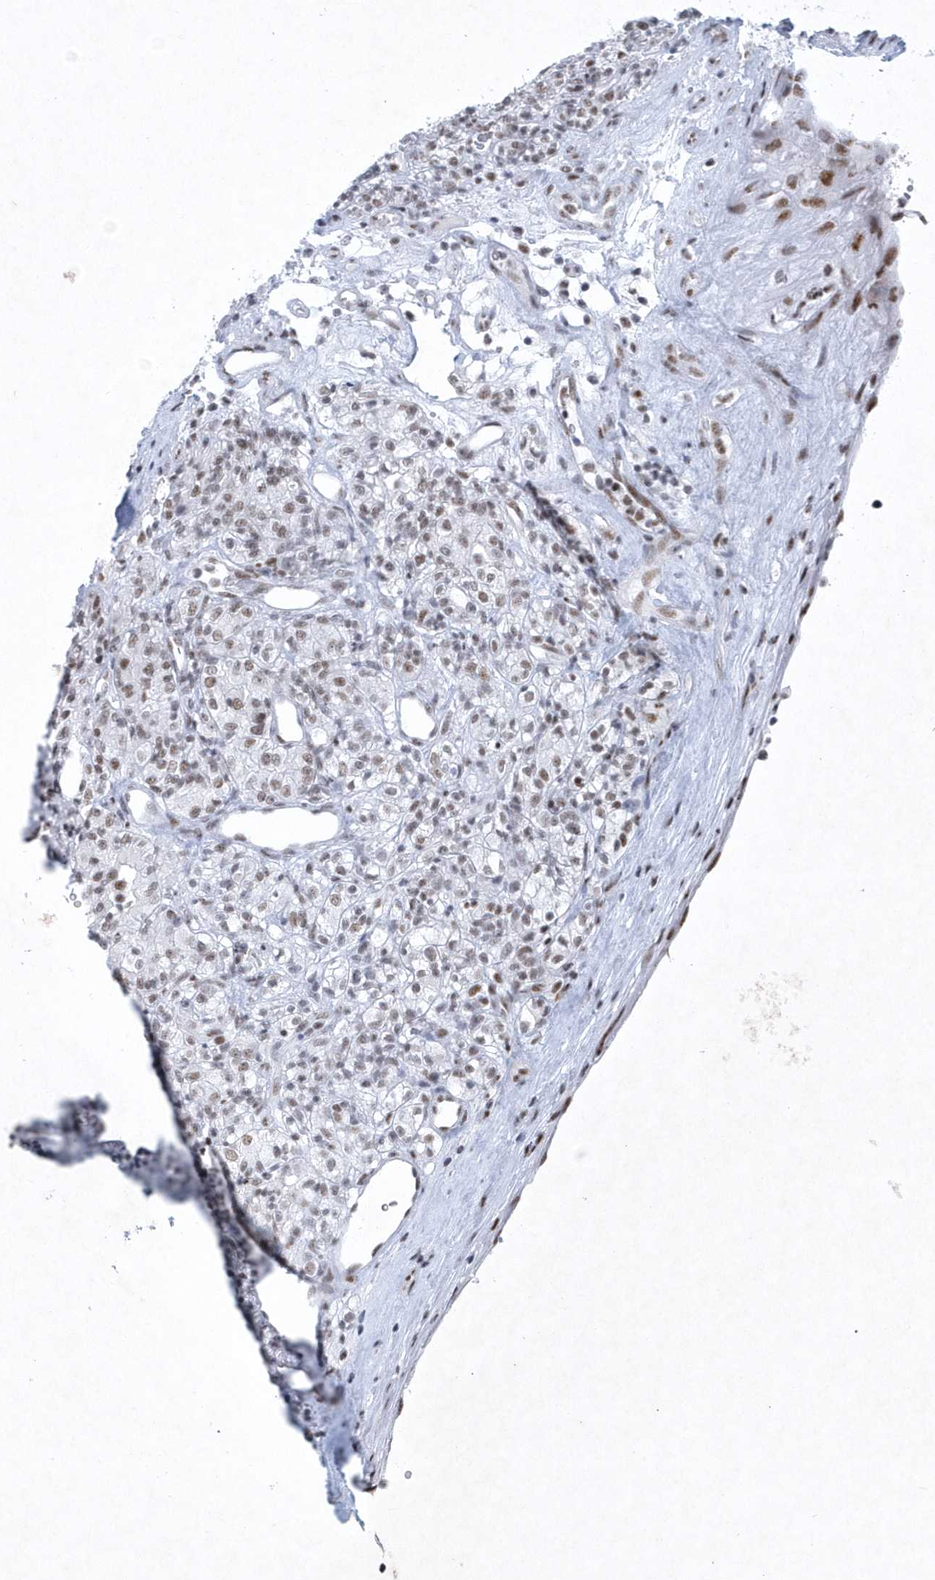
{"staining": {"intensity": "weak", "quantity": "25%-75%", "location": "nuclear"}, "tissue": "renal cancer", "cell_type": "Tumor cells", "image_type": "cancer", "snomed": [{"axis": "morphology", "description": "Adenocarcinoma, NOS"}, {"axis": "topography", "description": "Kidney"}], "caption": "Approximately 25%-75% of tumor cells in renal cancer show weak nuclear protein staining as visualized by brown immunohistochemical staining.", "gene": "DCLRE1A", "patient": {"sex": "male", "age": 77}}